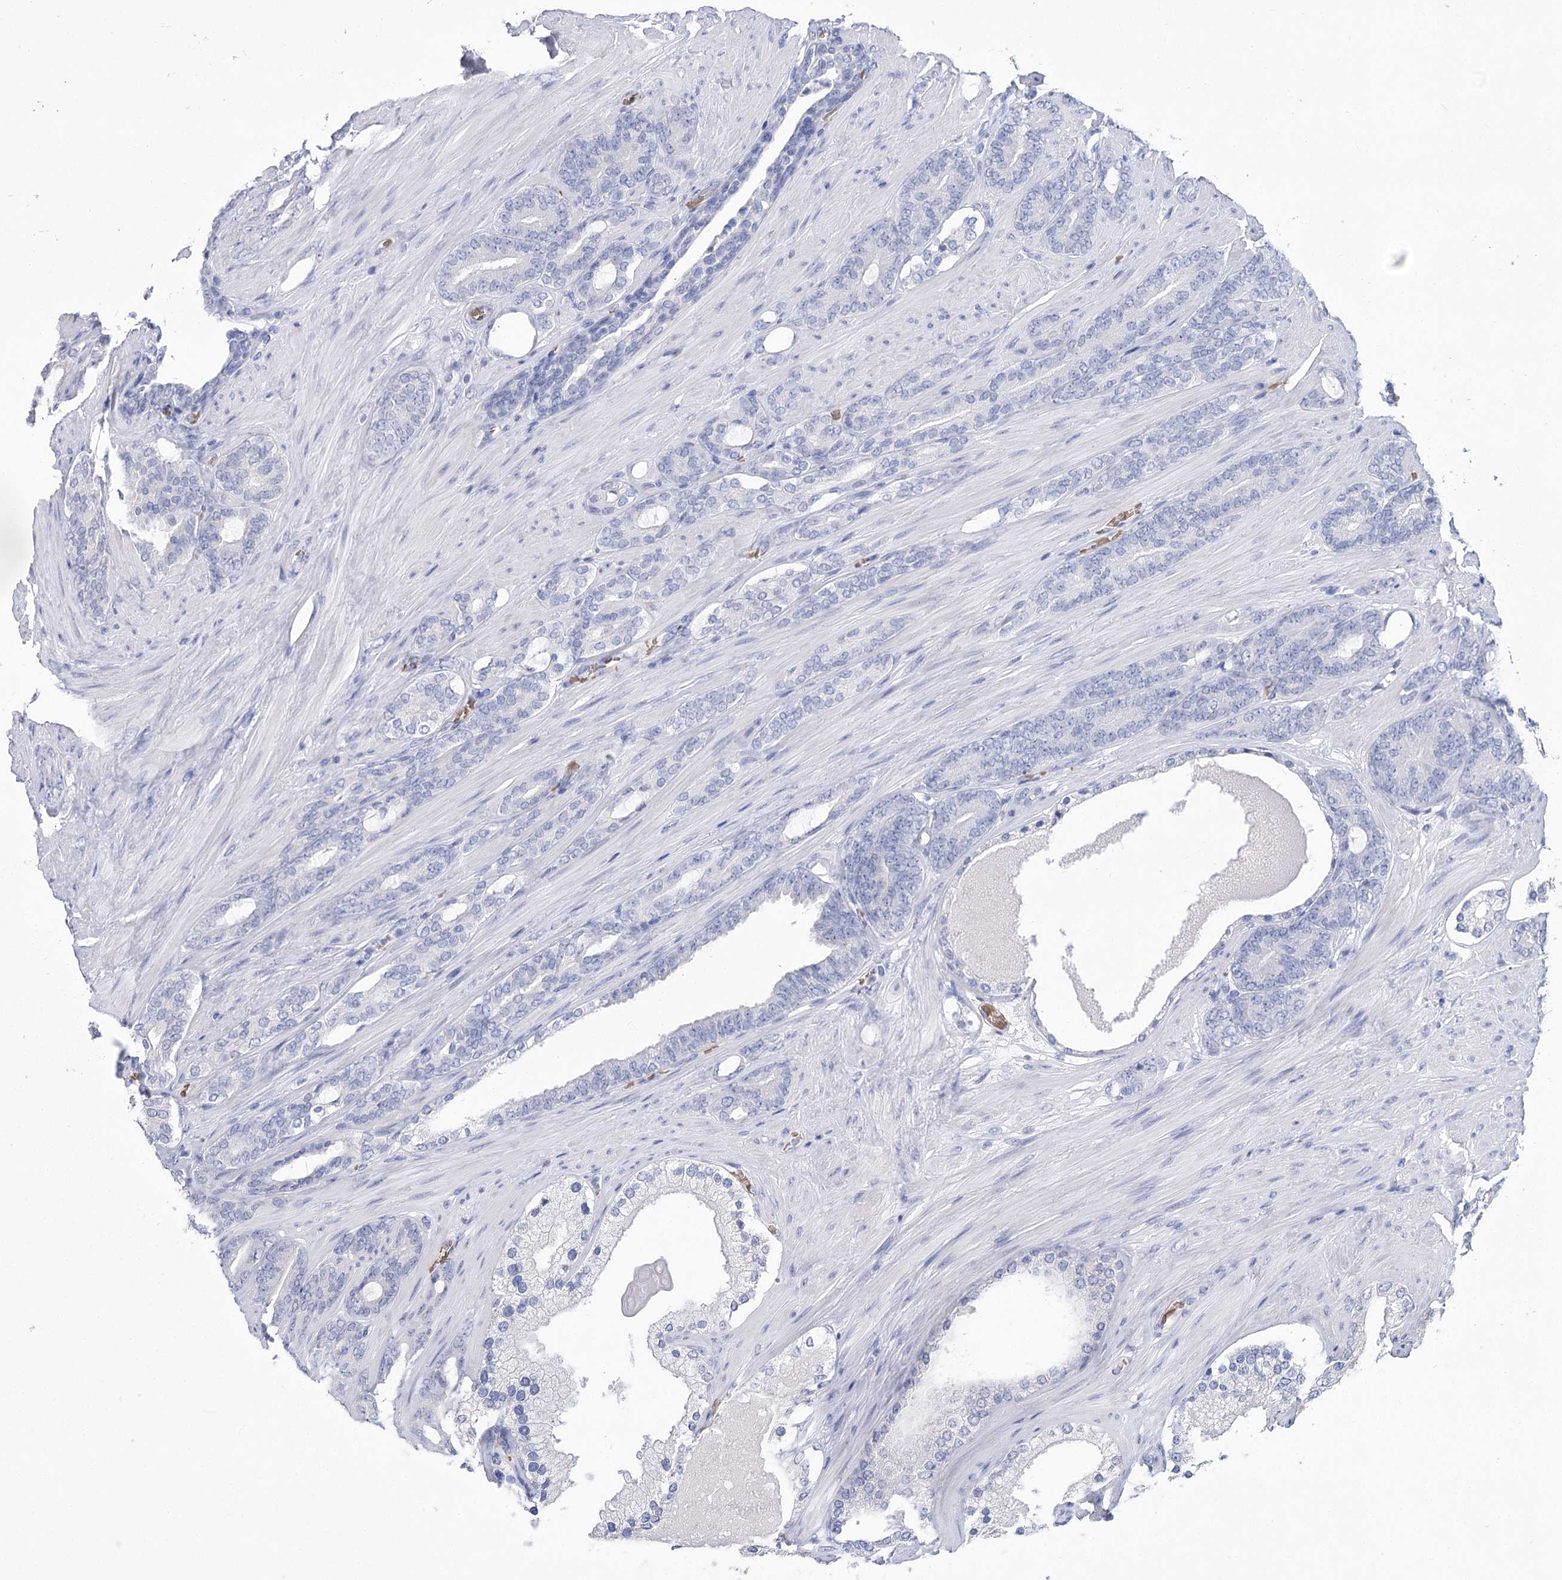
{"staining": {"intensity": "negative", "quantity": "none", "location": "none"}, "tissue": "prostate cancer", "cell_type": "Tumor cells", "image_type": "cancer", "snomed": [{"axis": "morphology", "description": "Adenocarcinoma, Low grade"}, {"axis": "topography", "description": "Prostate"}], "caption": "This is an immunohistochemistry (IHC) histopathology image of prostate cancer. There is no positivity in tumor cells.", "gene": "HBA1", "patient": {"sex": "male", "age": 63}}